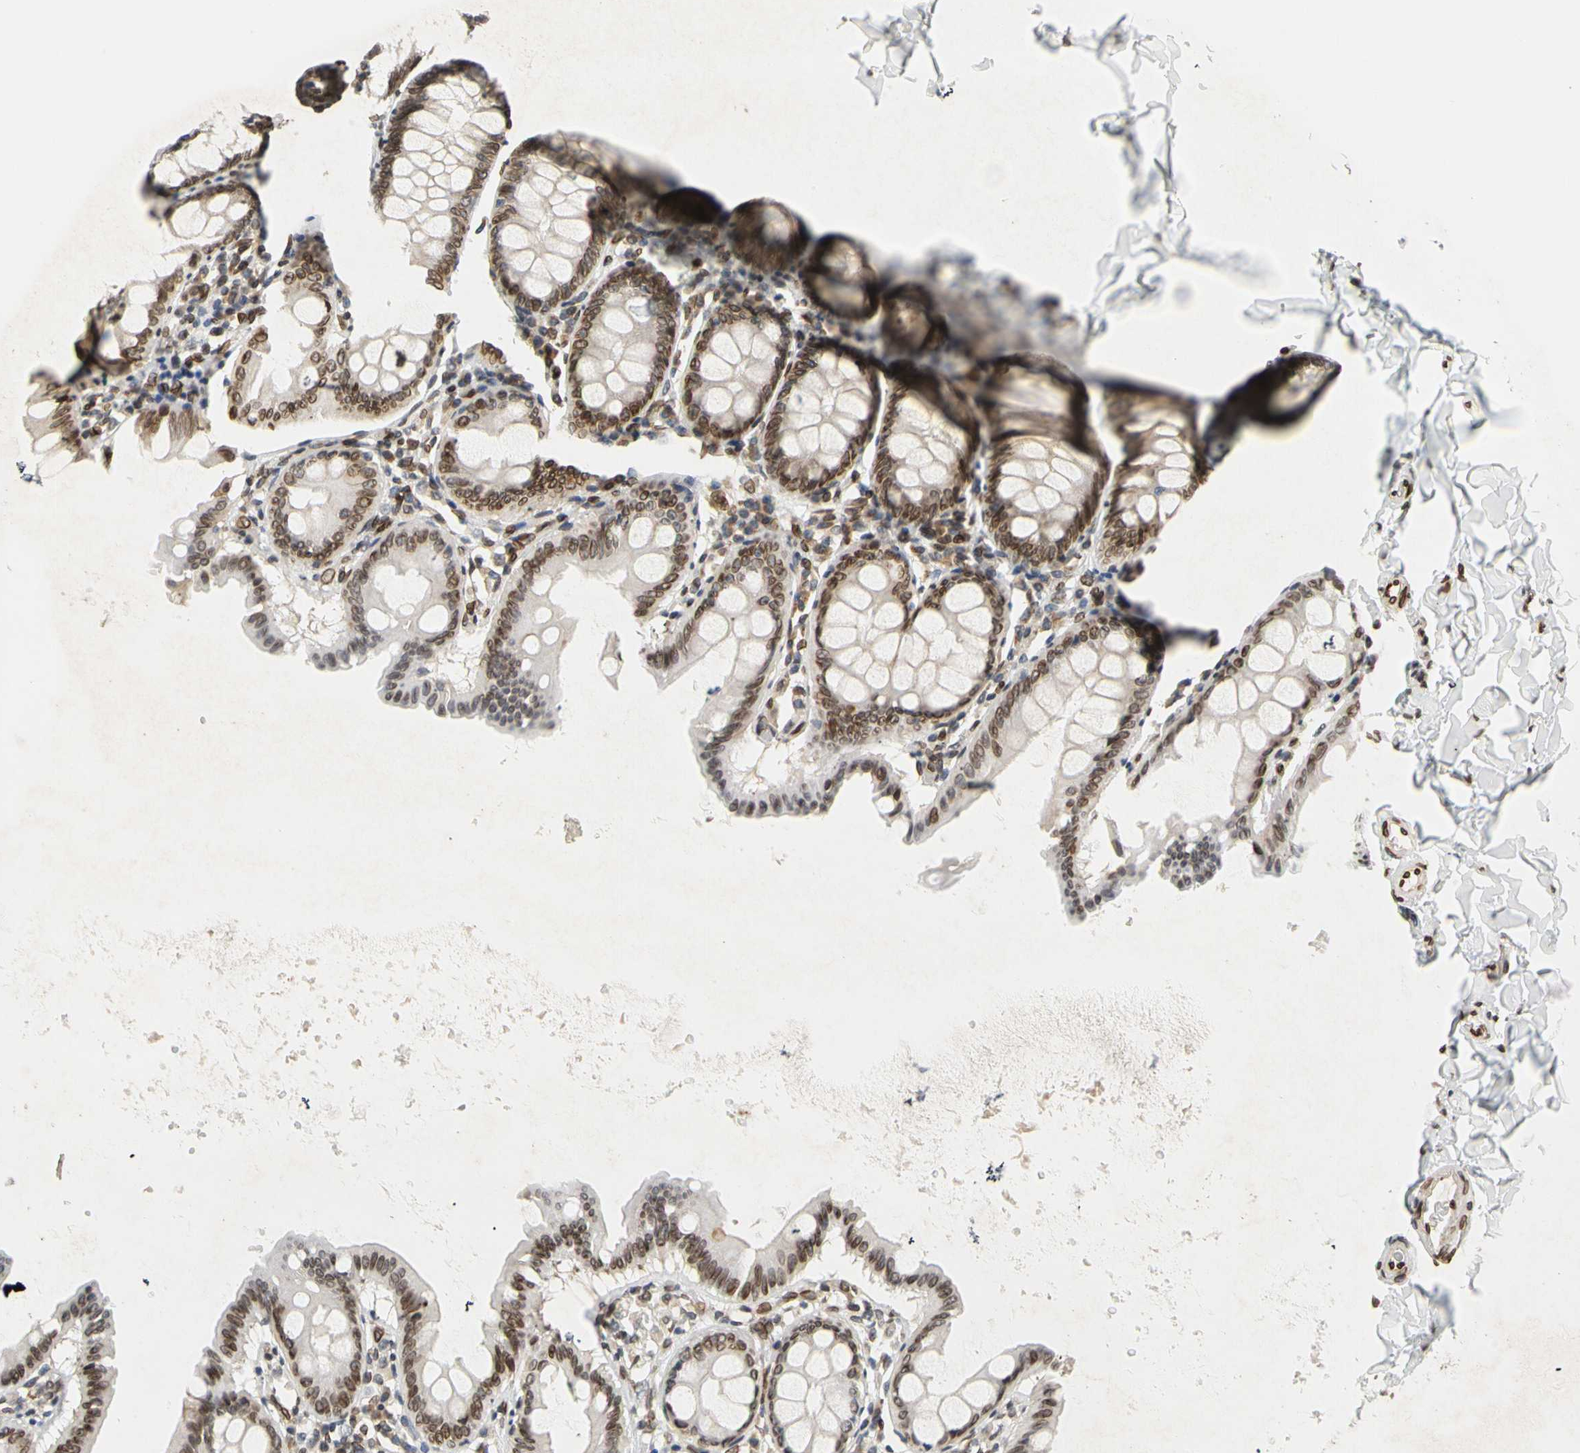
{"staining": {"intensity": "strong", "quantity": ">75%", "location": "cytoplasmic/membranous,nuclear"}, "tissue": "colon", "cell_type": "Endothelial cells", "image_type": "normal", "snomed": [{"axis": "morphology", "description": "Normal tissue, NOS"}, {"axis": "topography", "description": "Colon"}], "caption": "Immunohistochemical staining of normal colon reveals high levels of strong cytoplasmic/membranous,nuclear staining in approximately >75% of endothelial cells.", "gene": "SUN1", "patient": {"sex": "female", "age": 61}}